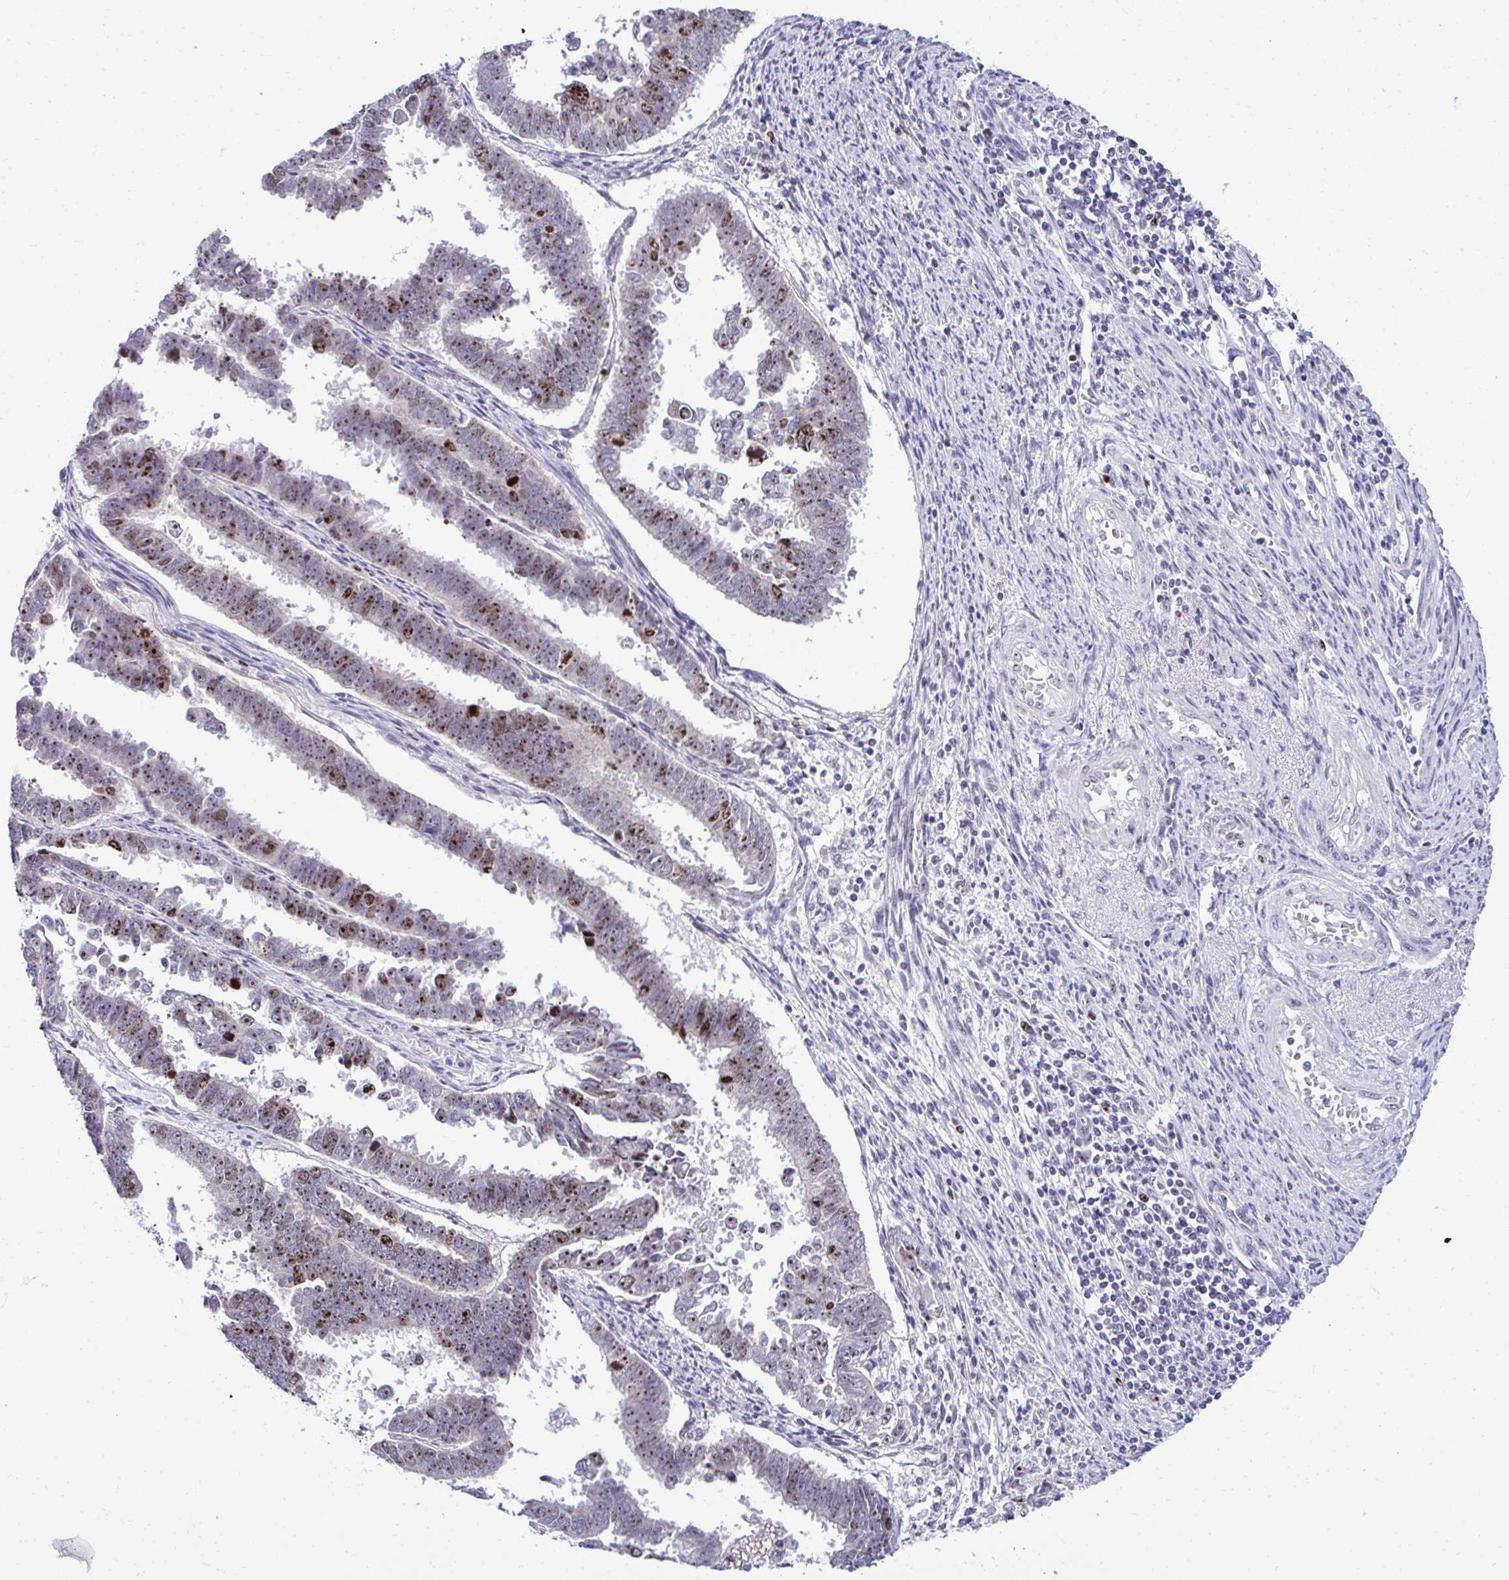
{"staining": {"intensity": "strong", "quantity": "25%-75%", "location": "nuclear"}, "tissue": "endometrial cancer", "cell_type": "Tumor cells", "image_type": "cancer", "snomed": [{"axis": "morphology", "description": "Adenocarcinoma, NOS"}, {"axis": "topography", "description": "Endometrium"}], "caption": "Protein staining by IHC exhibits strong nuclear positivity in approximately 25%-75% of tumor cells in endometrial cancer.", "gene": "CEP72", "patient": {"sex": "female", "age": 75}}